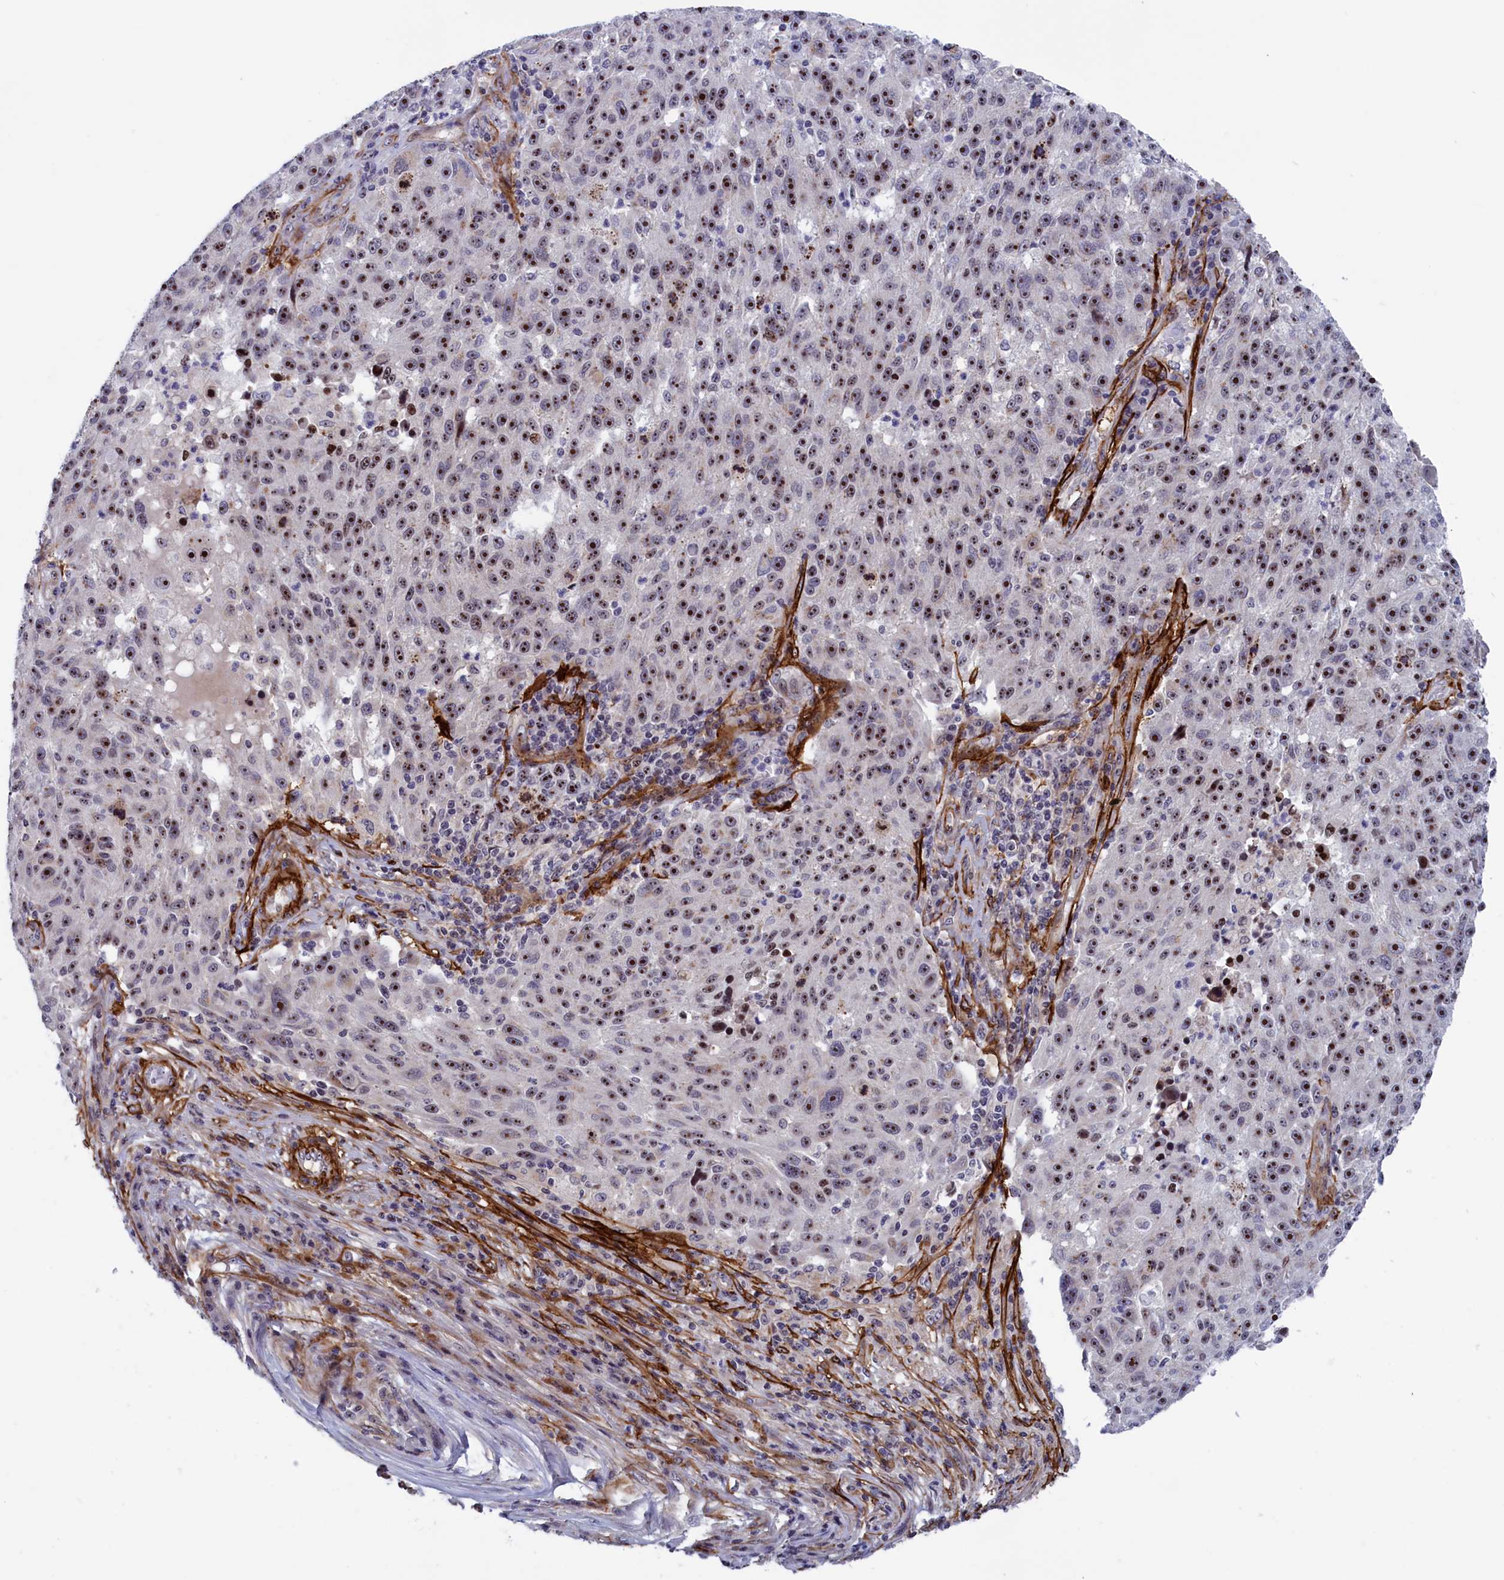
{"staining": {"intensity": "strong", "quantity": ">75%", "location": "nuclear"}, "tissue": "melanoma", "cell_type": "Tumor cells", "image_type": "cancer", "snomed": [{"axis": "morphology", "description": "Malignant melanoma, NOS"}, {"axis": "topography", "description": "Skin"}], "caption": "About >75% of tumor cells in melanoma show strong nuclear protein positivity as visualized by brown immunohistochemical staining.", "gene": "PPAN", "patient": {"sex": "male", "age": 53}}